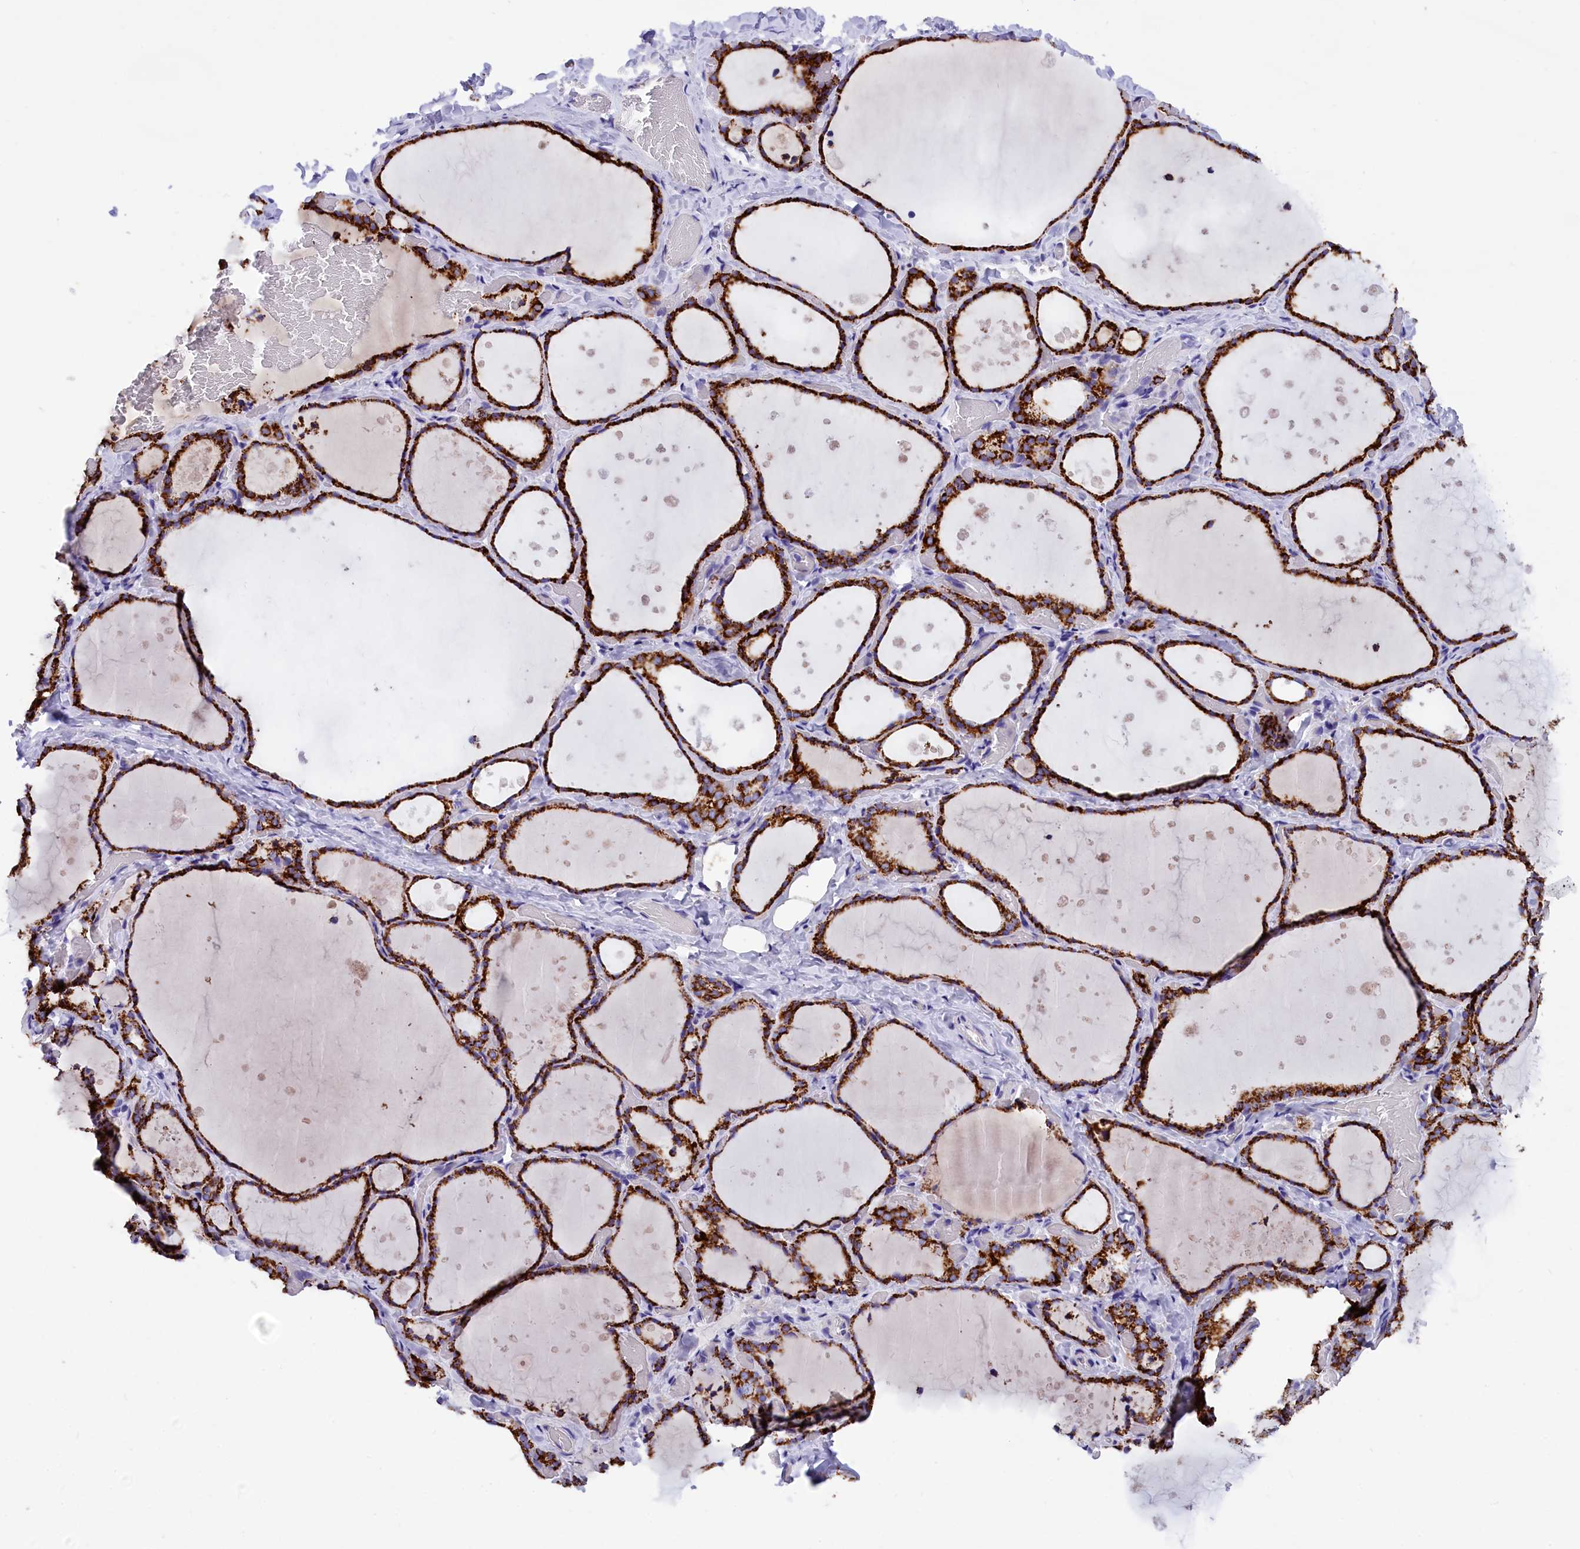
{"staining": {"intensity": "strong", "quantity": ">75%", "location": "cytoplasmic/membranous"}, "tissue": "thyroid gland", "cell_type": "Glandular cells", "image_type": "normal", "snomed": [{"axis": "morphology", "description": "Normal tissue, NOS"}, {"axis": "topography", "description": "Thyroid gland"}], "caption": "A photomicrograph of human thyroid gland stained for a protein demonstrates strong cytoplasmic/membranous brown staining in glandular cells.", "gene": "ABAT", "patient": {"sex": "female", "age": 44}}